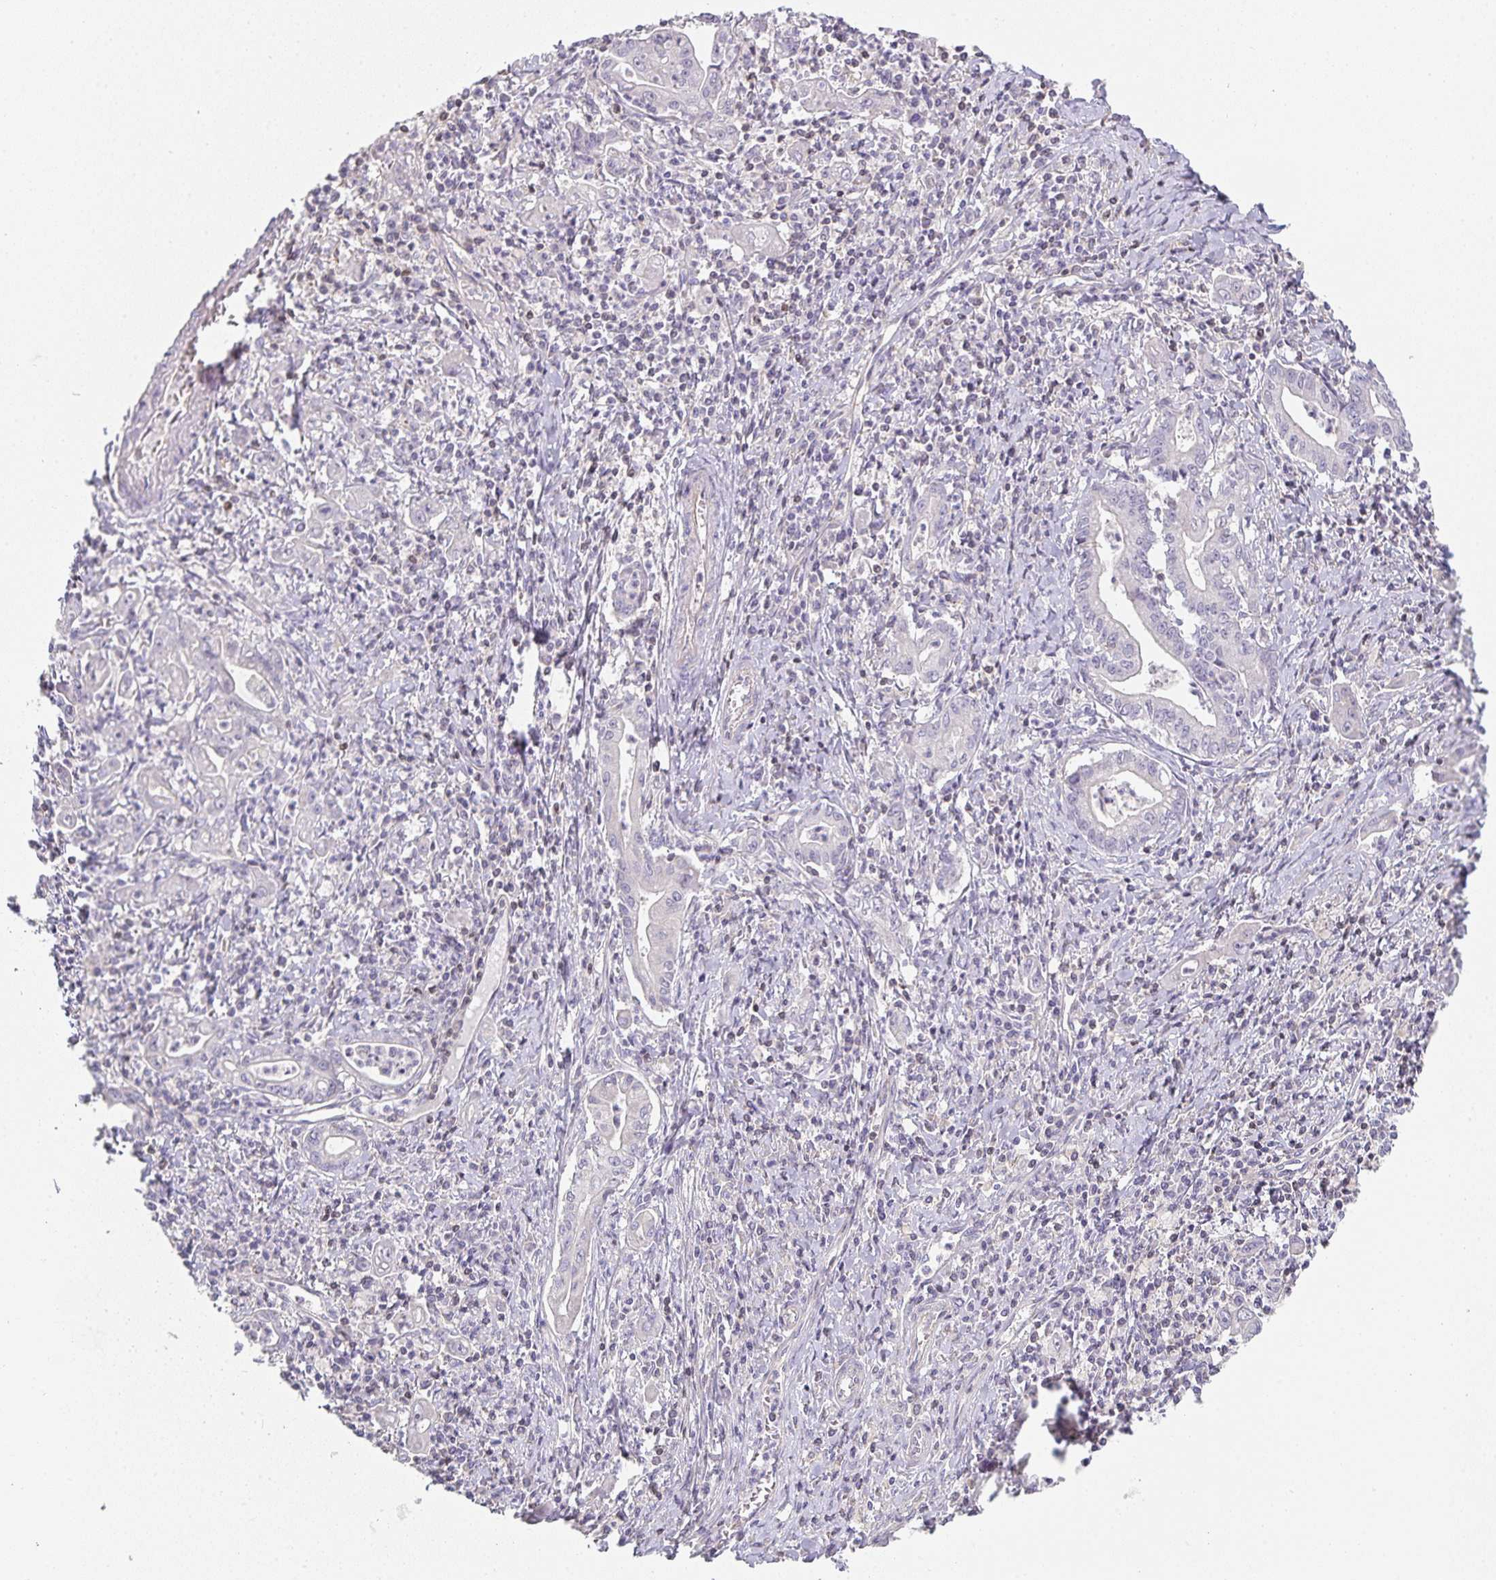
{"staining": {"intensity": "negative", "quantity": "none", "location": "none"}, "tissue": "stomach cancer", "cell_type": "Tumor cells", "image_type": "cancer", "snomed": [{"axis": "morphology", "description": "Adenocarcinoma, NOS"}, {"axis": "topography", "description": "Stomach, upper"}], "caption": "There is no significant positivity in tumor cells of adenocarcinoma (stomach).", "gene": "GATA3", "patient": {"sex": "female", "age": 79}}